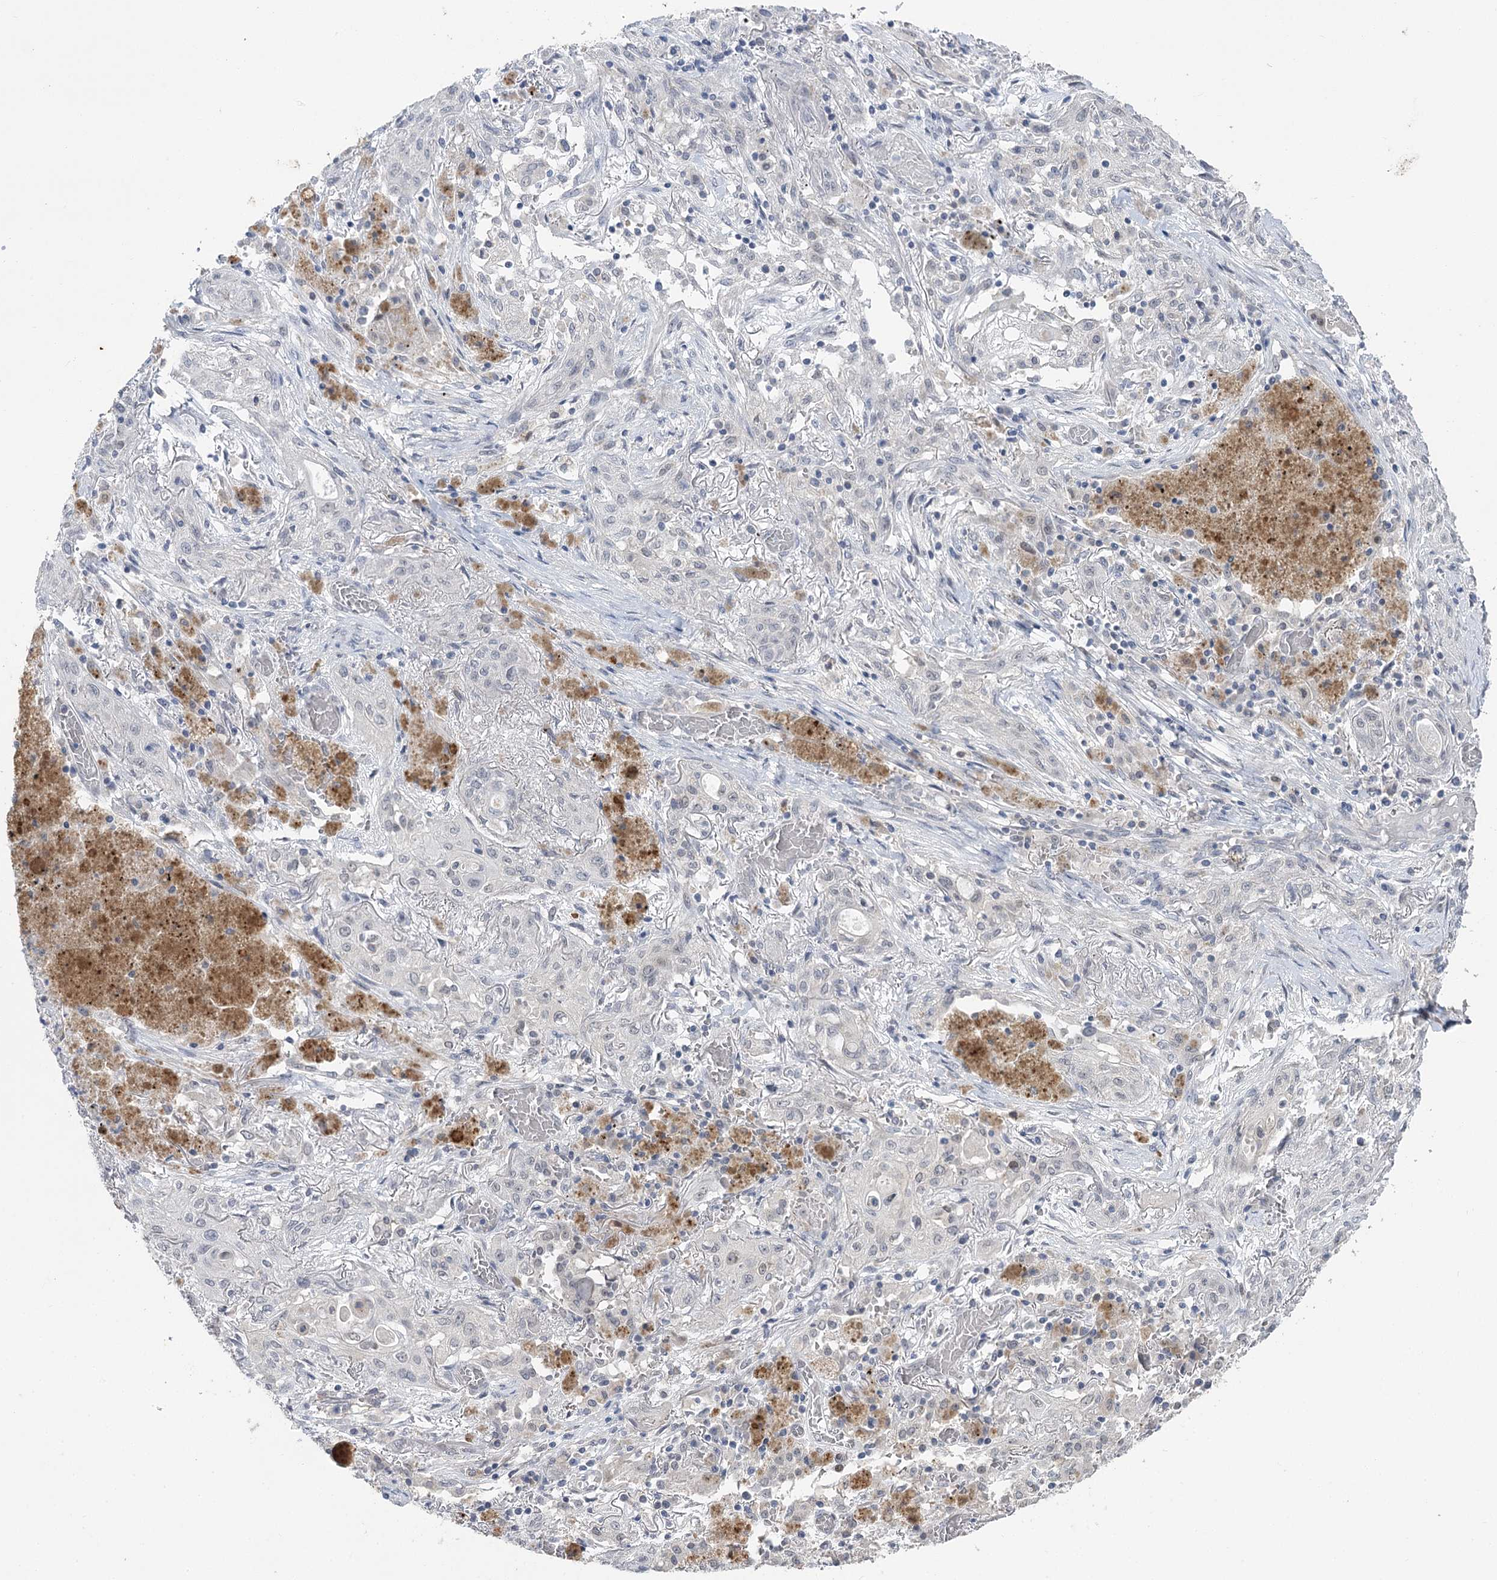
{"staining": {"intensity": "negative", "quantity": "none", "location": "none"}, "tissue": "lung cancer", "cell_type": "Tumor cells", "image_type": "cancer", "snomed": [{"axis": "morphology", "description": "Squamous cell carcinoma, NOS"}, {"axis": "topography", "description": "Lung"}], "caption": "The photomicrograph displays no staining of tumor cells in lung cancer.", "gene": "PHYHIPL", "patient": {"sex": "female", "age": 47}}